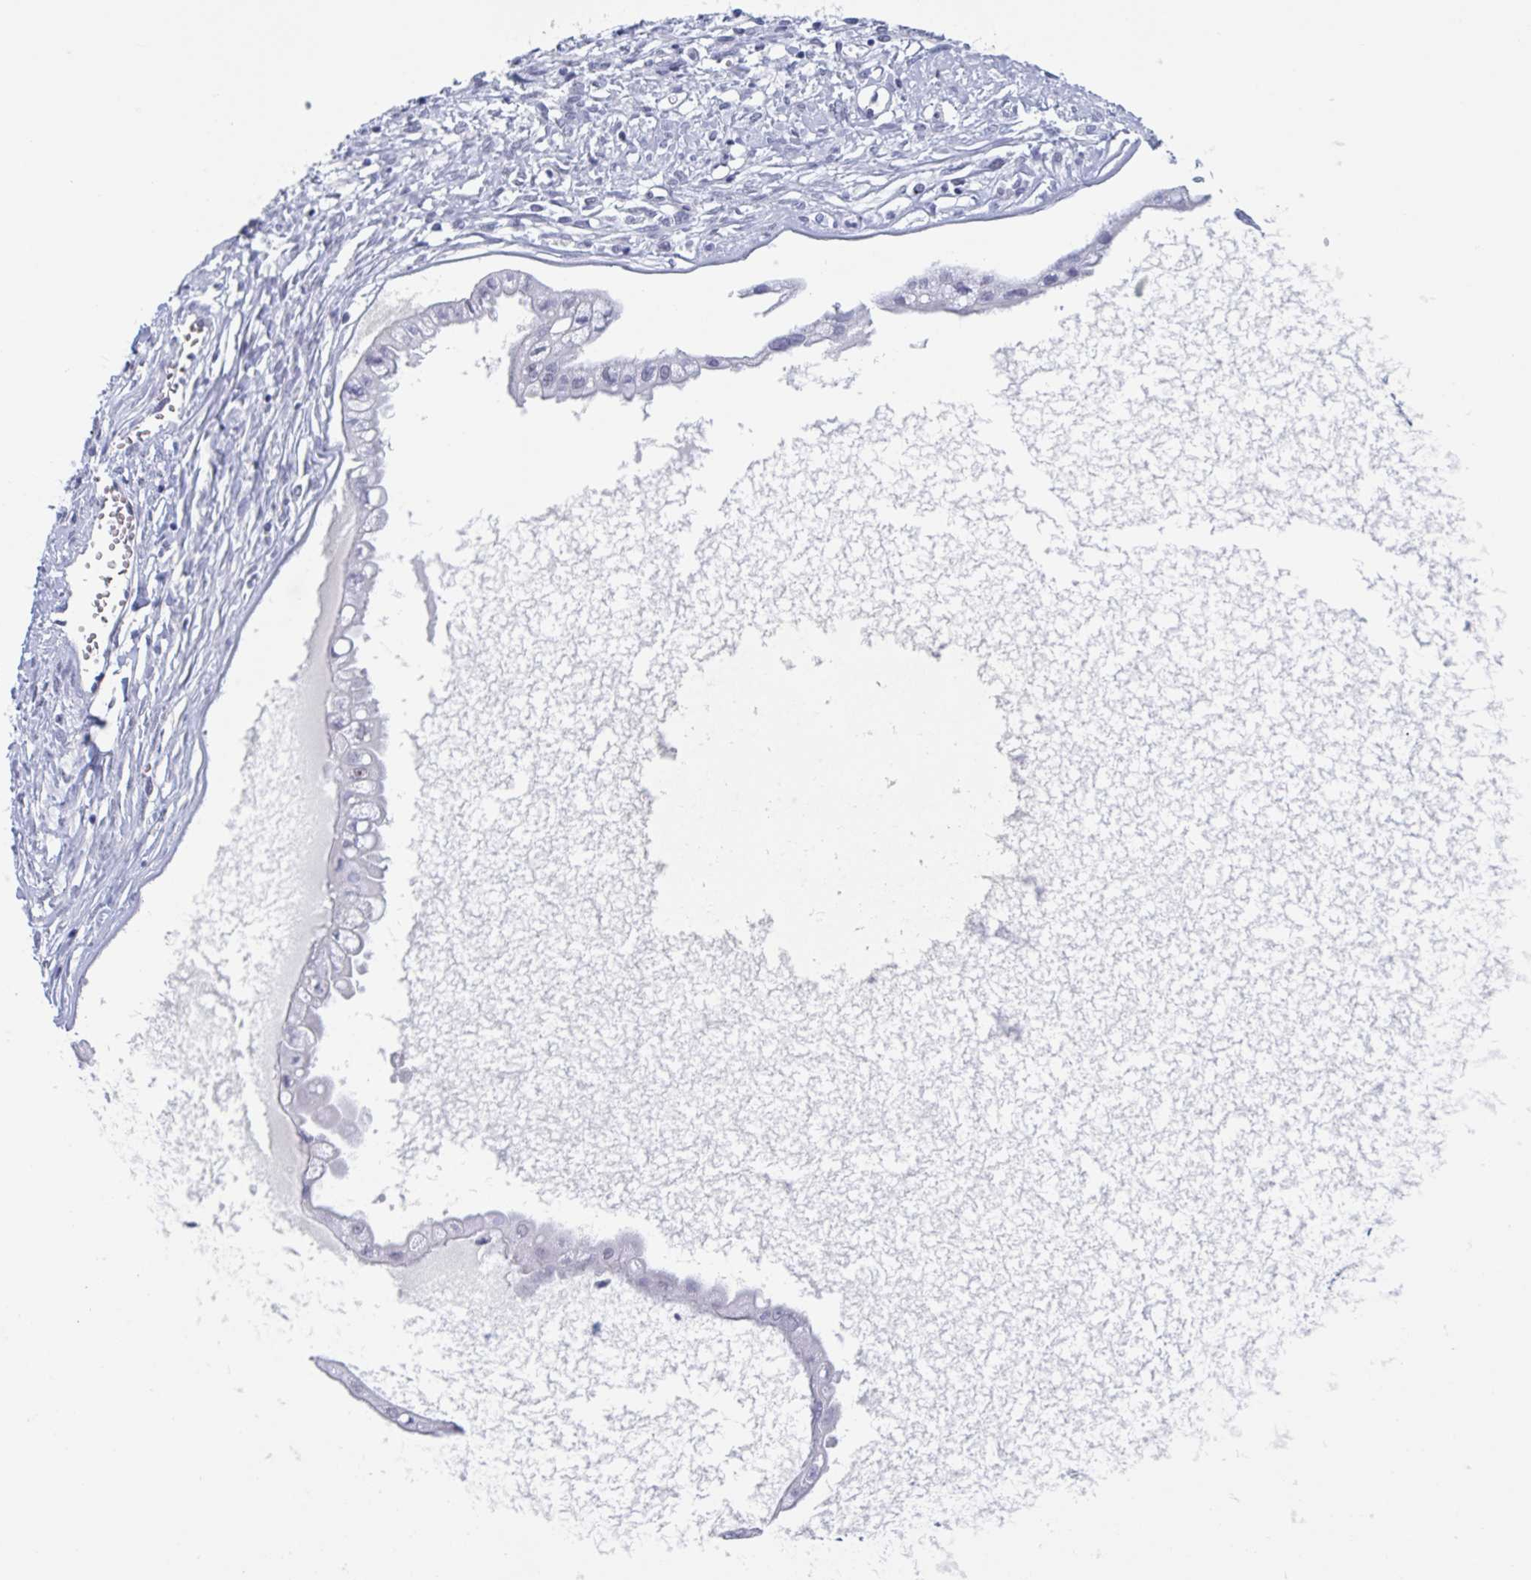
{"staining": {"intensity": "negative", "quantity": "none", "location": "none"}, "tissue": "ovarian cancer", "cell_type": "Tumor cells", "image_type": "cancer", "snomed": [{"axis": "morphology", "description": "Cystadenocarcinoma, mucinous, NOS"}, {"axis": "topography", "description": "Ovary"}], "caption": "Image shows no protein staining in tumor cells of ovarian cancer tissue.", "gene": "KDM4D", "patient": {"sex": "female", "age": 34}}